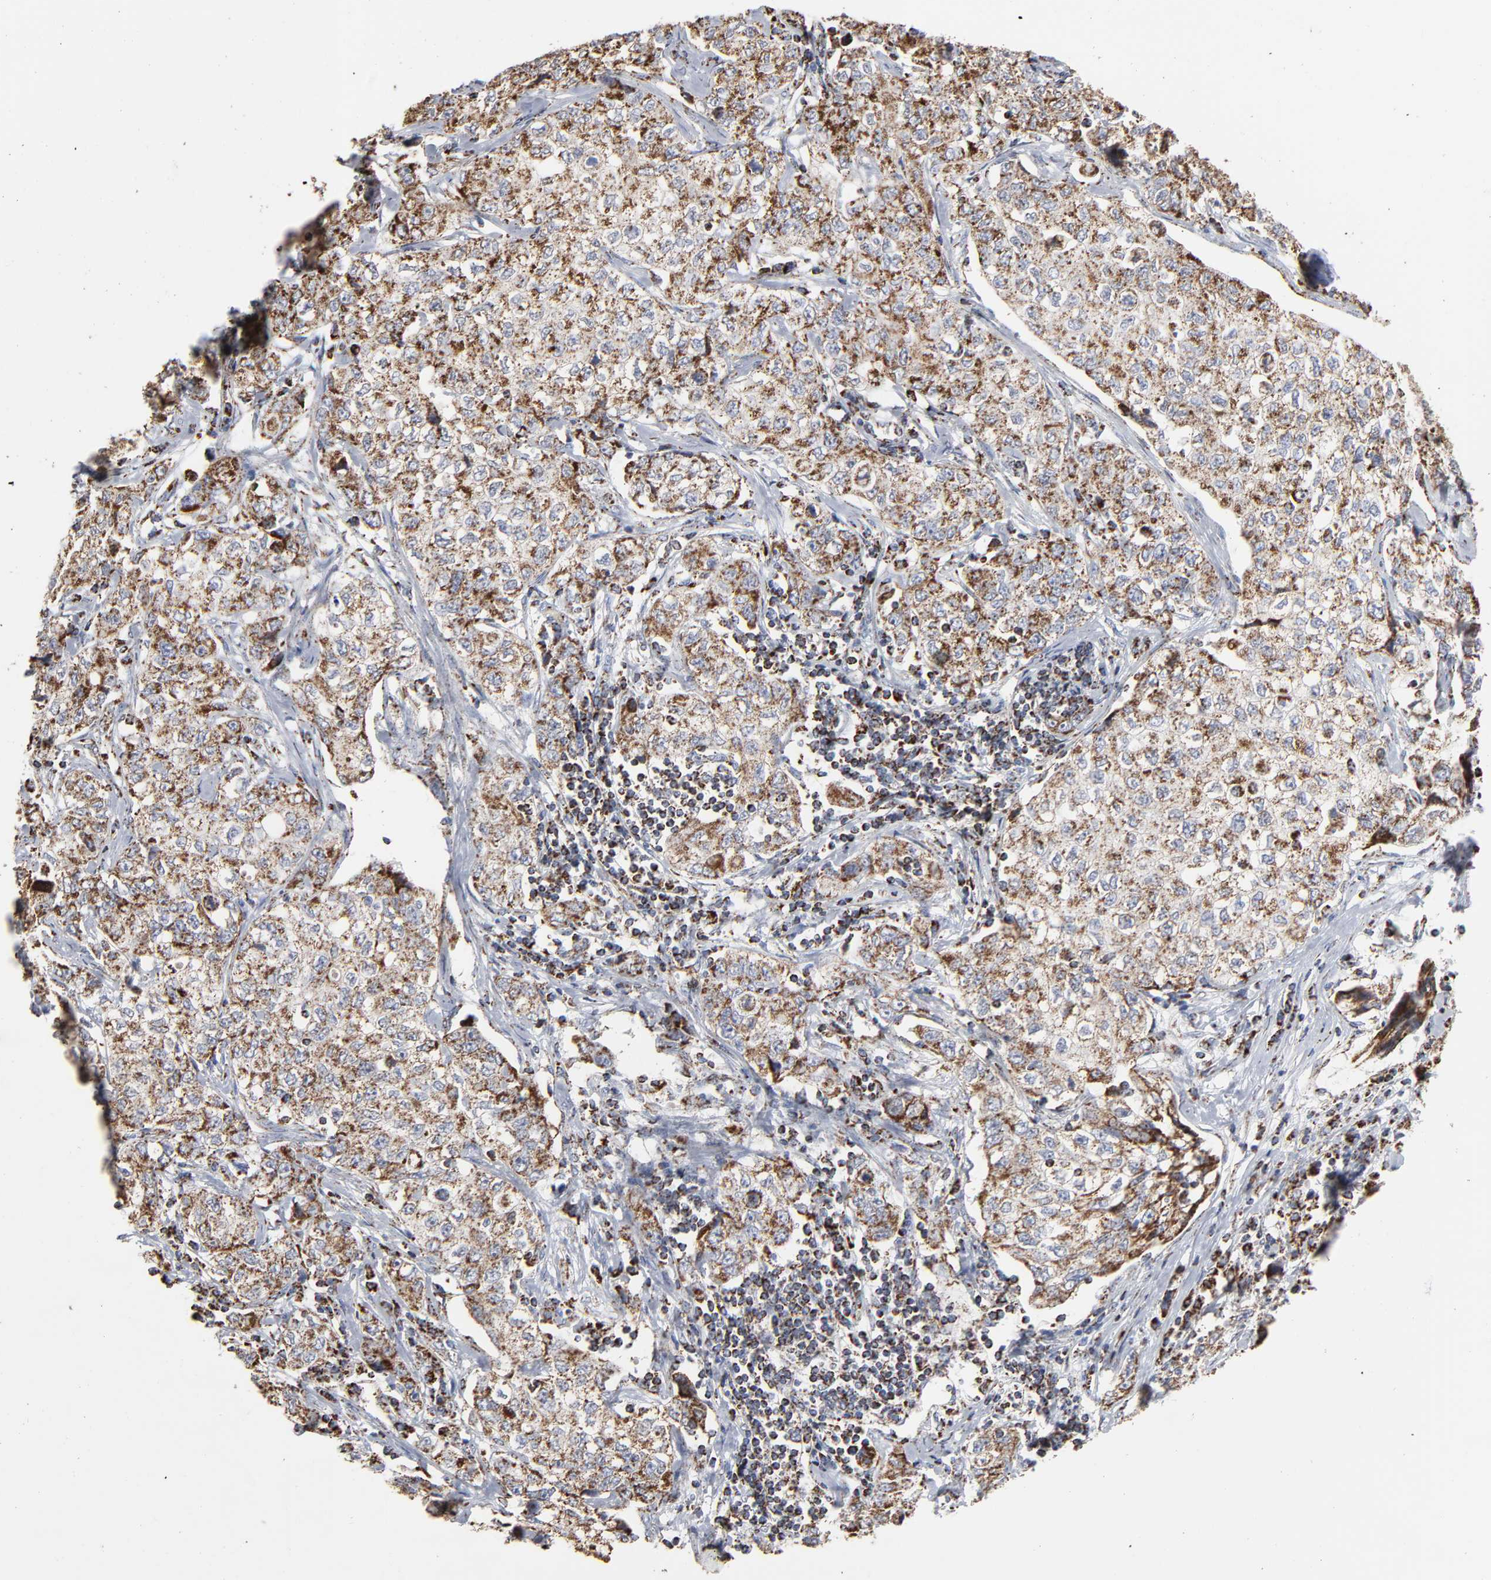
{"staining": {"intensity": "strong", "quantity": ">75%", "location": "cytoplasmic/membranous"}, "tissue": "stomach cancer", "cell_type": "Tumor cells", "image_type": "cancer", "snomed": [{"axis": "morphology", "description": "Adenocarcinoma, NOS"}, {"axis": "topography", "description": "Stomach"}], "caption": "The micrograph exhibits staining of adenocarcinoma (stomach), revealing strong cytoplasmic/membranous protein positivity (brown color) within tumor cells.", "gene": "UQCRC1", "patient": {"sex": "male", "age": 48}}